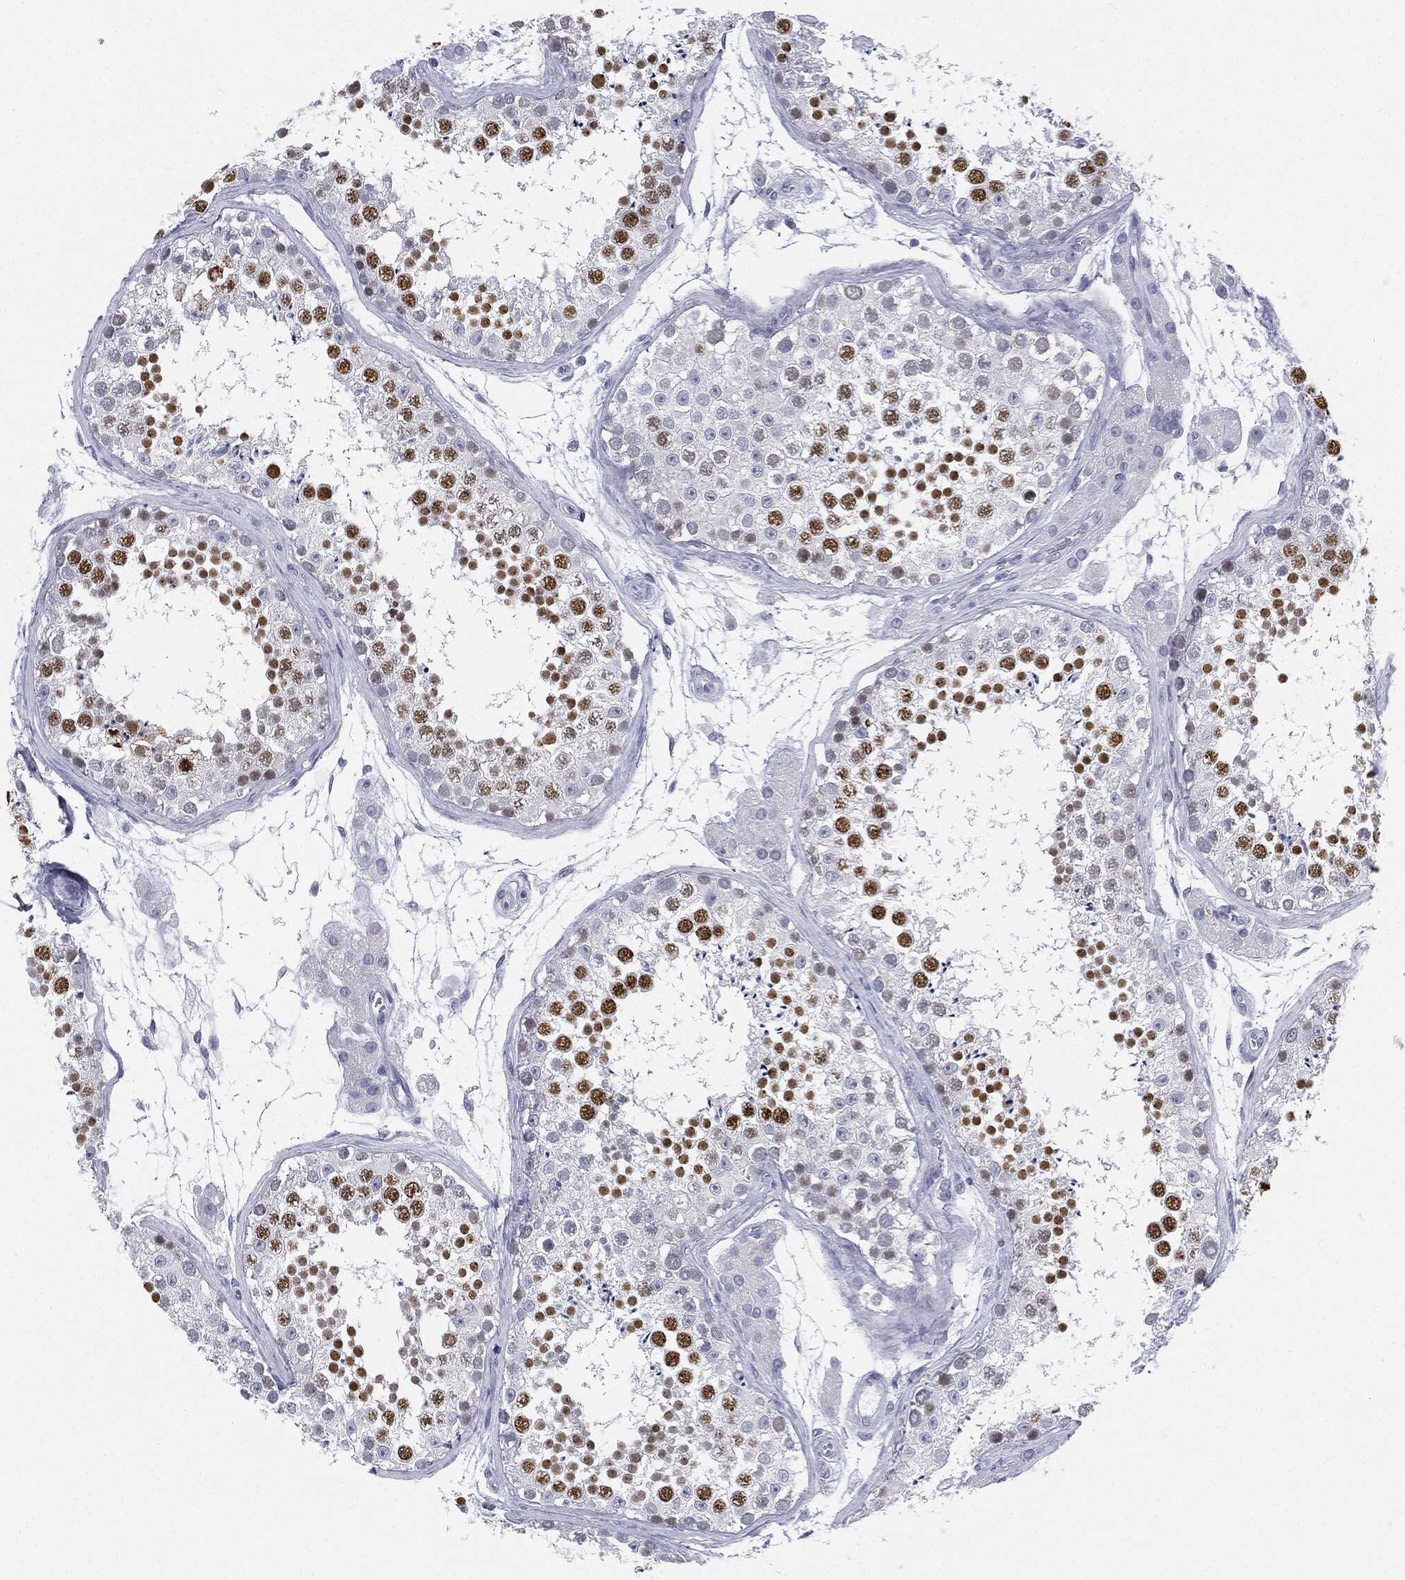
{"staining": {"intensity": "strong", "quantity": "25%-75%", "location": "nuclear"}, "tissue": "testis", "cell_type": "Cells in seminiferous ducts", "image_type": "normal", "snomed": [{"axis": "morphology", "description": "Normal tissue, NOS"}, {"axis": "topography", "description": "Testis"}], "caption": "Immunohistochemical staining of benign testis displays high levels of strong nuclear staining in approximately 25%-75% of cells in seminiferous ducts.", "gene": "MLLT10", "patient": {"sex": "male", "age": 41}}